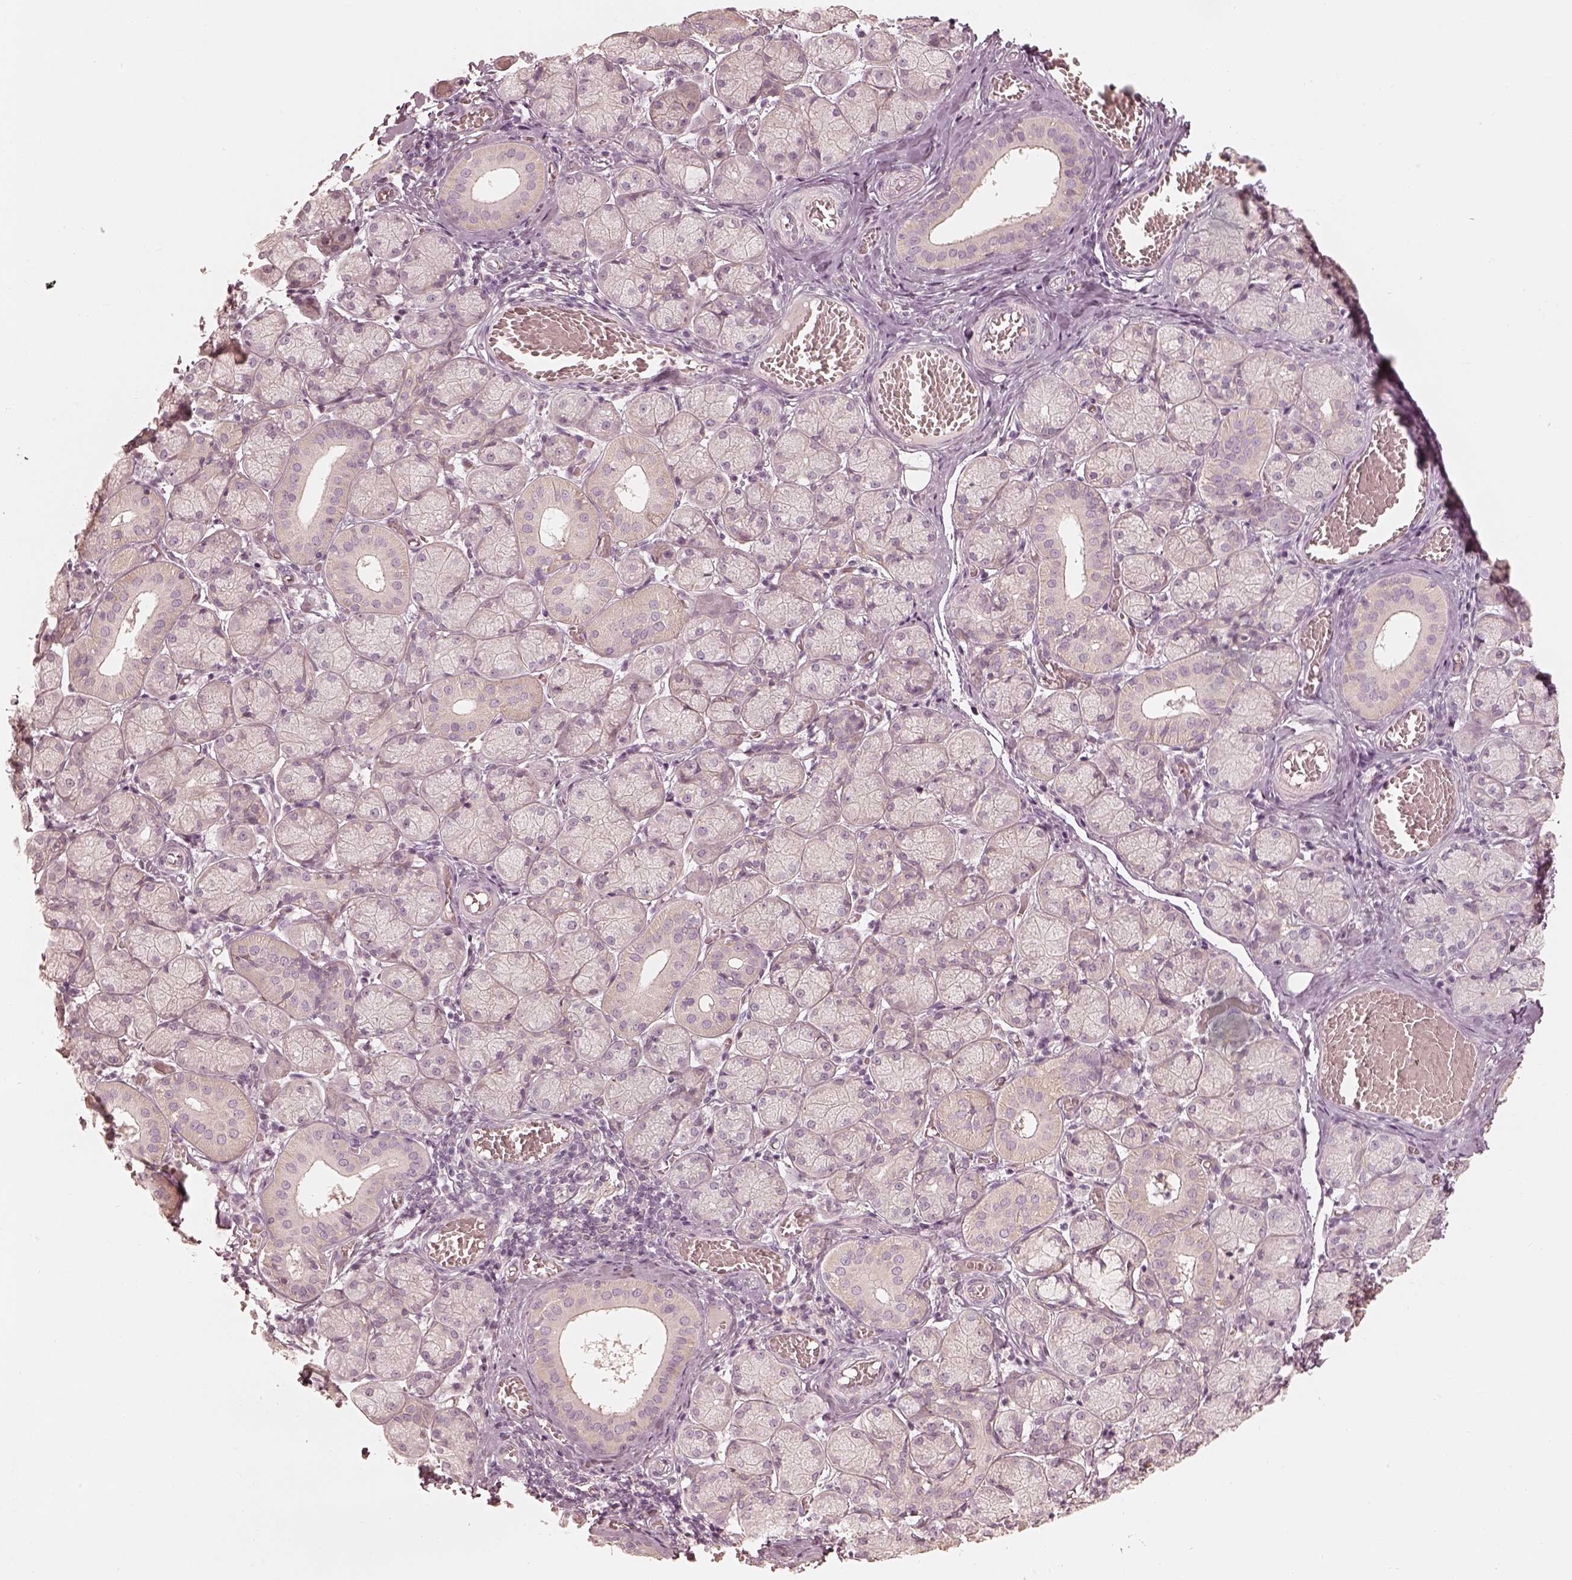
{"staining": {"intensity": "negative", "quantity": "none", "location": "none"}, "tissue": "salivary gland", "cell_type": "Glandular cells", "image_type": "normal", "snomed": [{"axis": "morphology", "description": "Normal tissue, NOS"}, {"axis": "topography", "description": "Salivary gland"}, {"axis": "topography", "description": "Peripheral nerve tissue"}], "caption": "The micrograph shows no staining of glandular cells in benign salivary gland. (DAB (3,3'-diaminobenzidine) IHC with hematoxylin counter stain).", "gene": "FMNL2", "patient": {"sex": "female", "age": 24}}